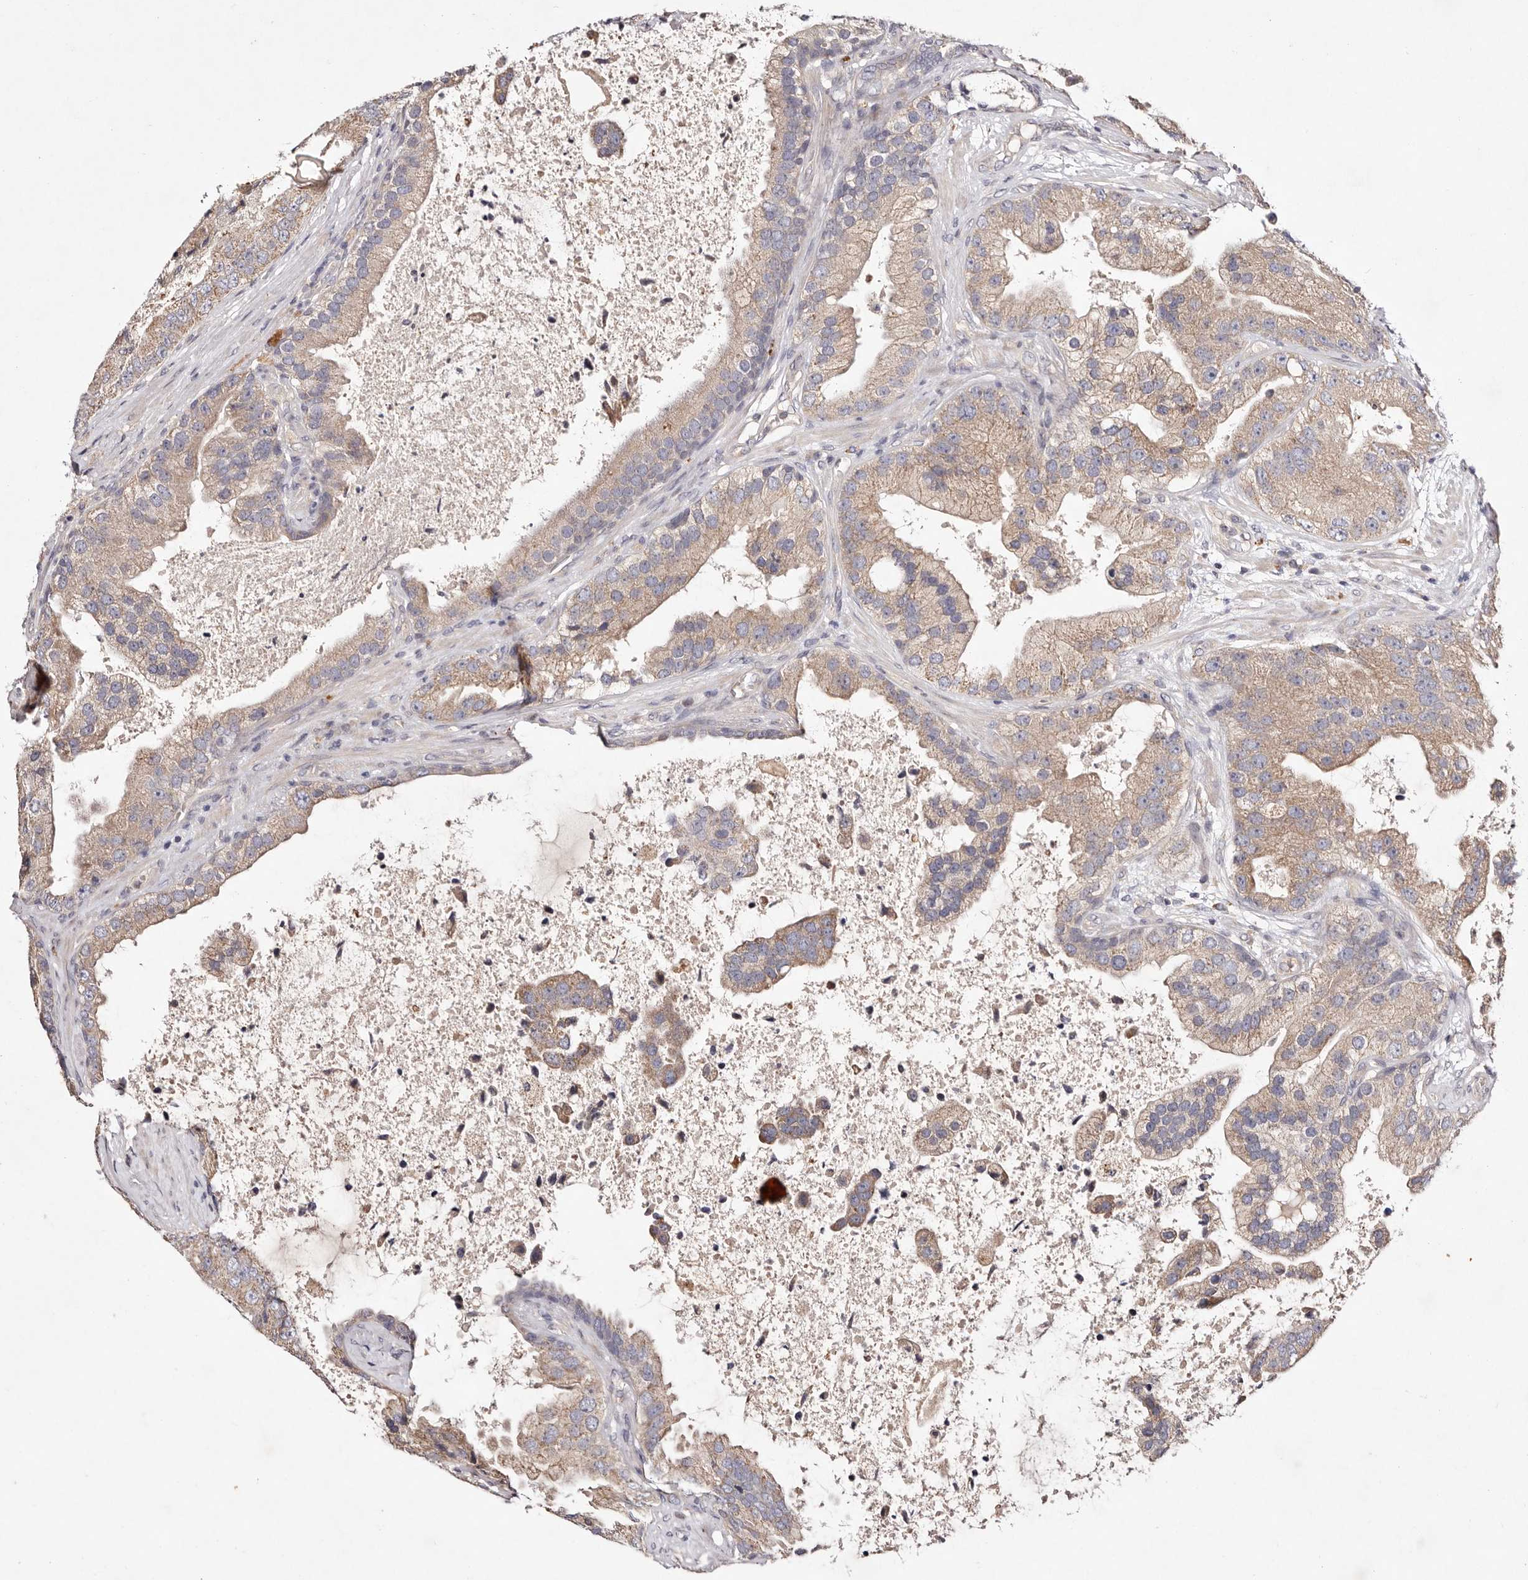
{"staining": {"intensity": "weak", "quantity": ">75%", "location": "cytoplasmic/membranous"}, "tissue": "prostate cancer", "cell_type": "Tumor cells", "image_type": "cancer", "snomed": [{"axis": "morphology", "description": "Adenocarcinoma, High grade"}, {"axis": "topography", "description": "Prostate"}], "caption": "Adenocarcinoma (high-grade) (prostate) stained with a protein marker displays weak staining in tumor cells.", "gene": "TSC2", "patient": {"sex": "male", "age": 70}}